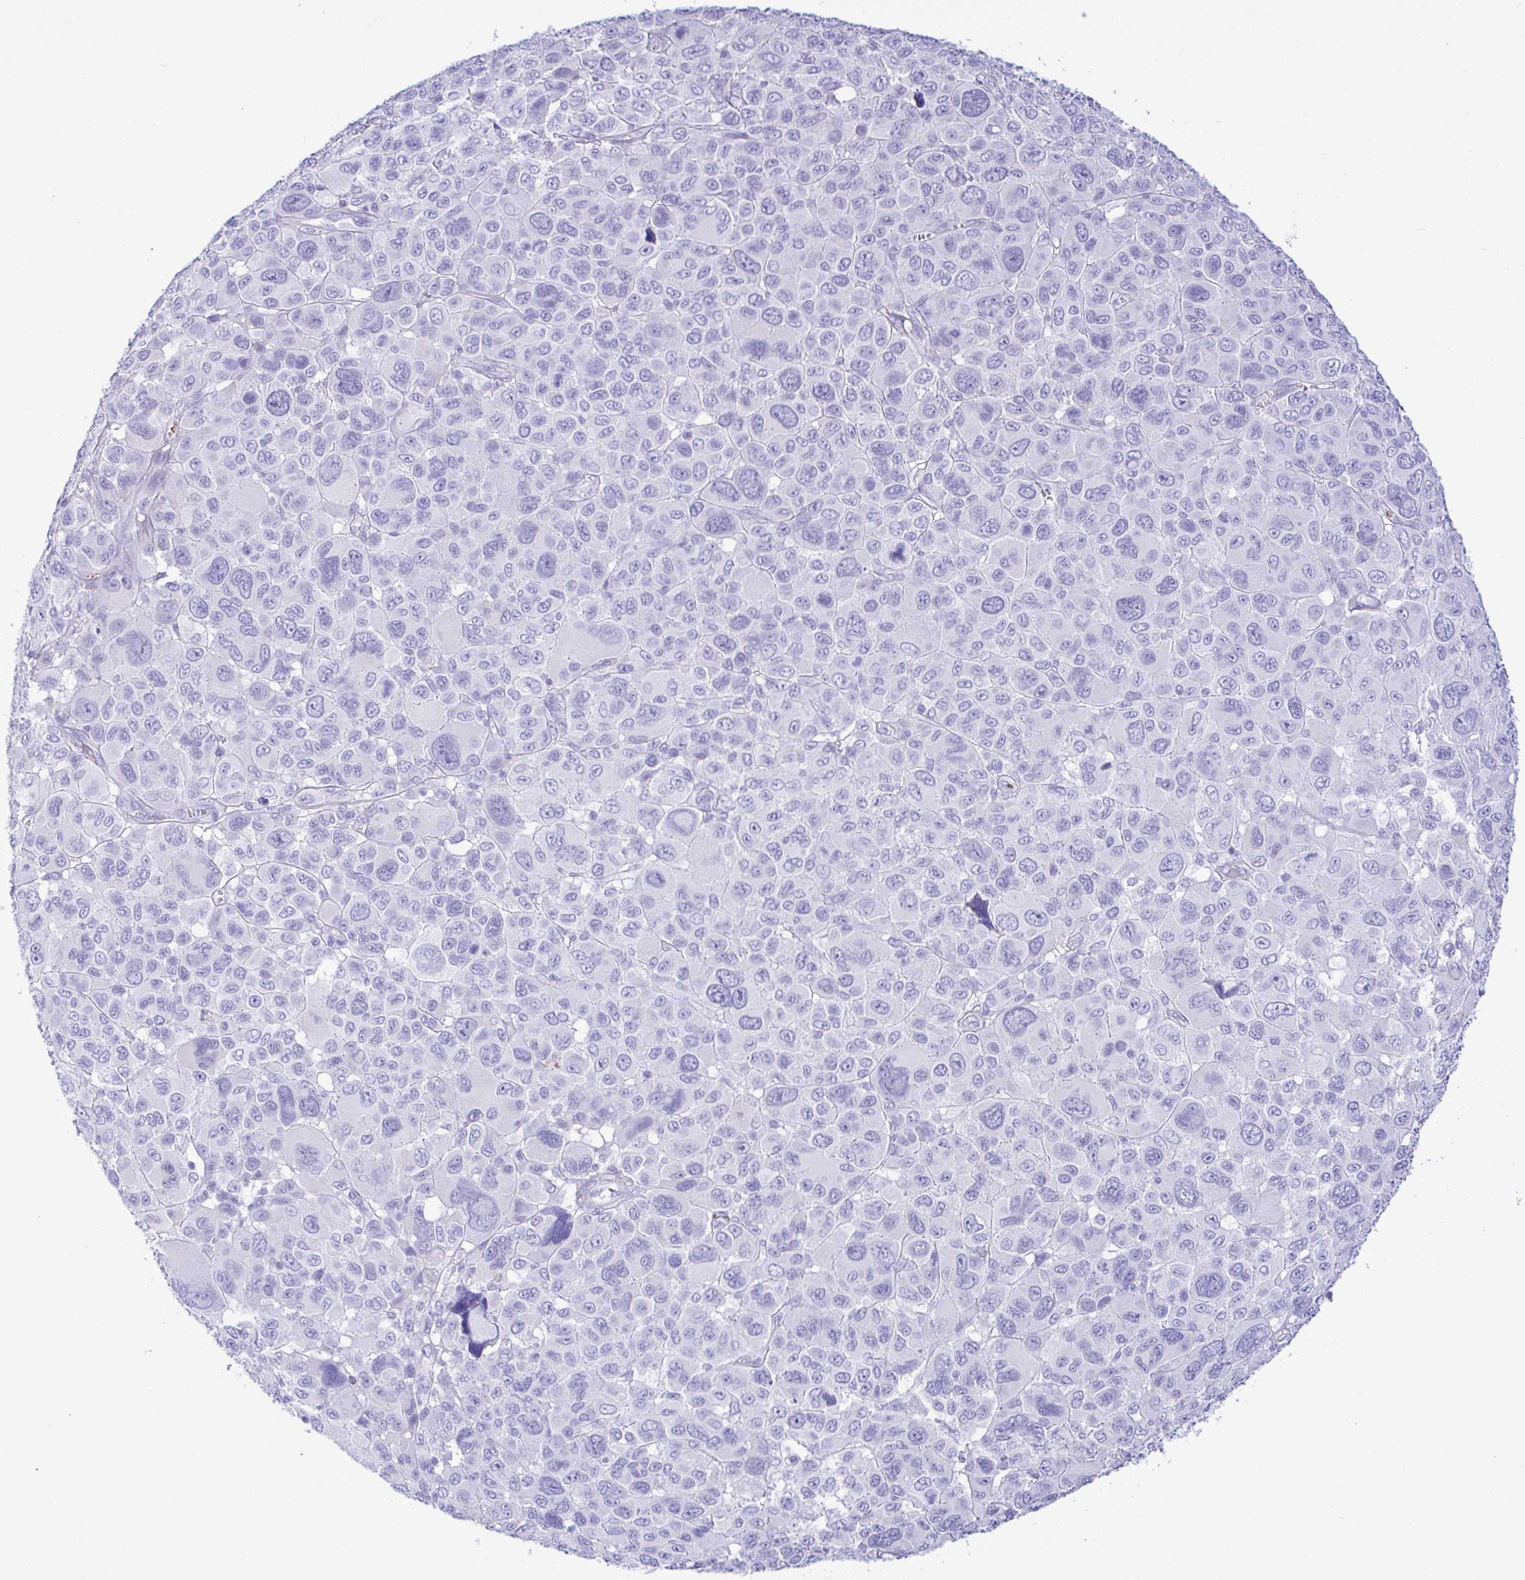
{"staining": {"intensity": "negative", "quantity": "none", "location": "none"}, "tissue": "melanoma", "cell_type": "Tumor cells", "image_type": "cancer", "snomed": [{"axis": "morphology", "description": "Malignant melanoma, NOS"}, {"axis": "topography", "description": "Skin"}], "caption": "Immunohistochemical staining of malignant melanoma reveals no significant positivity in tumor cells.", "gene": "ZNF221", "patient": {"sex": "female", "age": 66}}